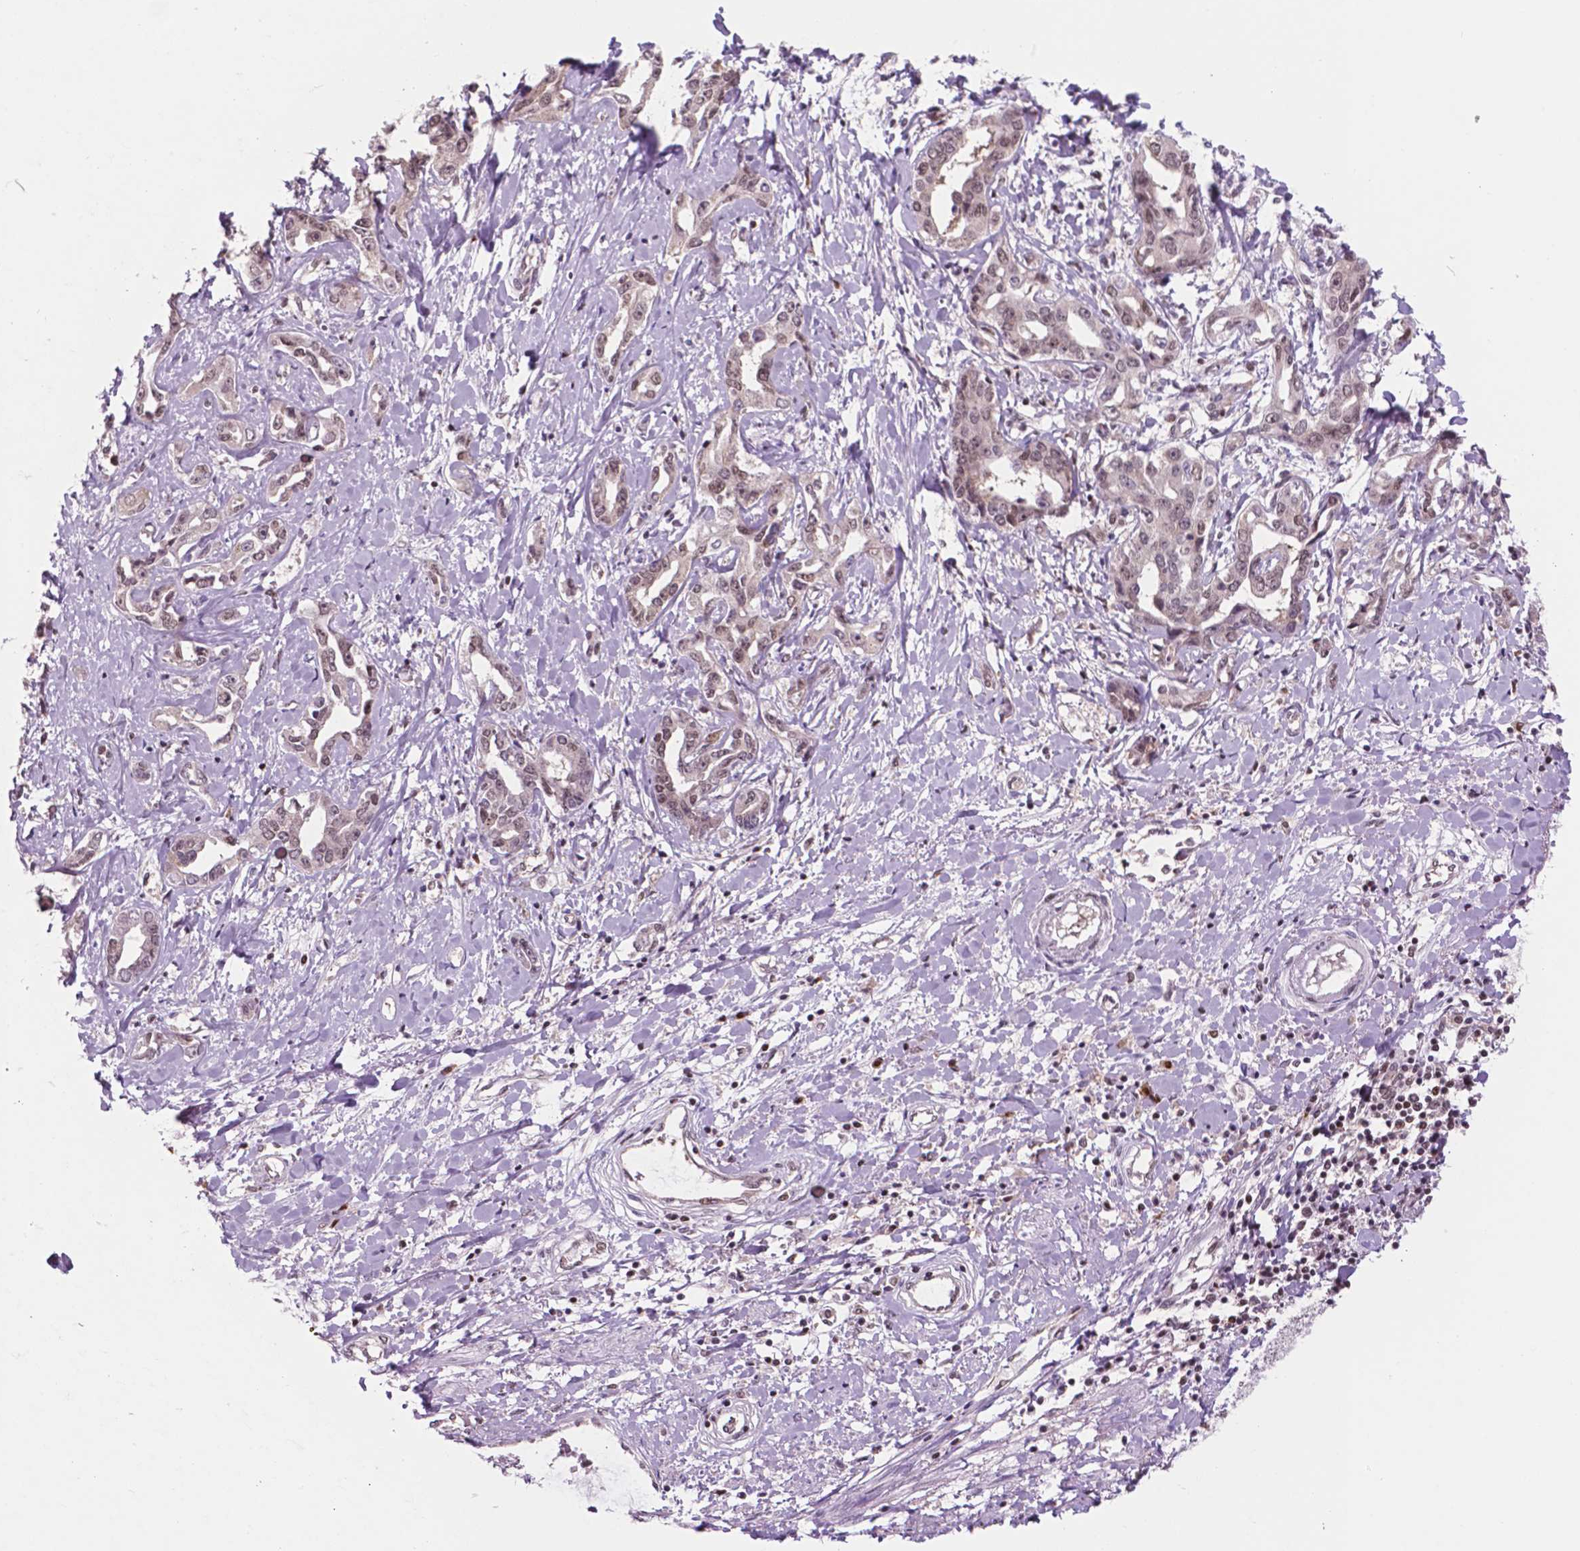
{"staining": {"intensity": "weak", "quantity": ">75%", "location": "nuclear"}, "tissue": "liver cancer", "cell_type": "Tumor cells", "image_type": "cancer", "snomed": [{"axis": "morphology", "description": "Cholangiocarcinoma"}, {"axis": "topography", "description": "Liver"}], "caption": "Tumor cells display low levels of weak nuclear staining in about >75% of cells in human liver cholangiocarcinoma.", "gene": "PER2", "patient": {"sex": "male", "age": 59}}